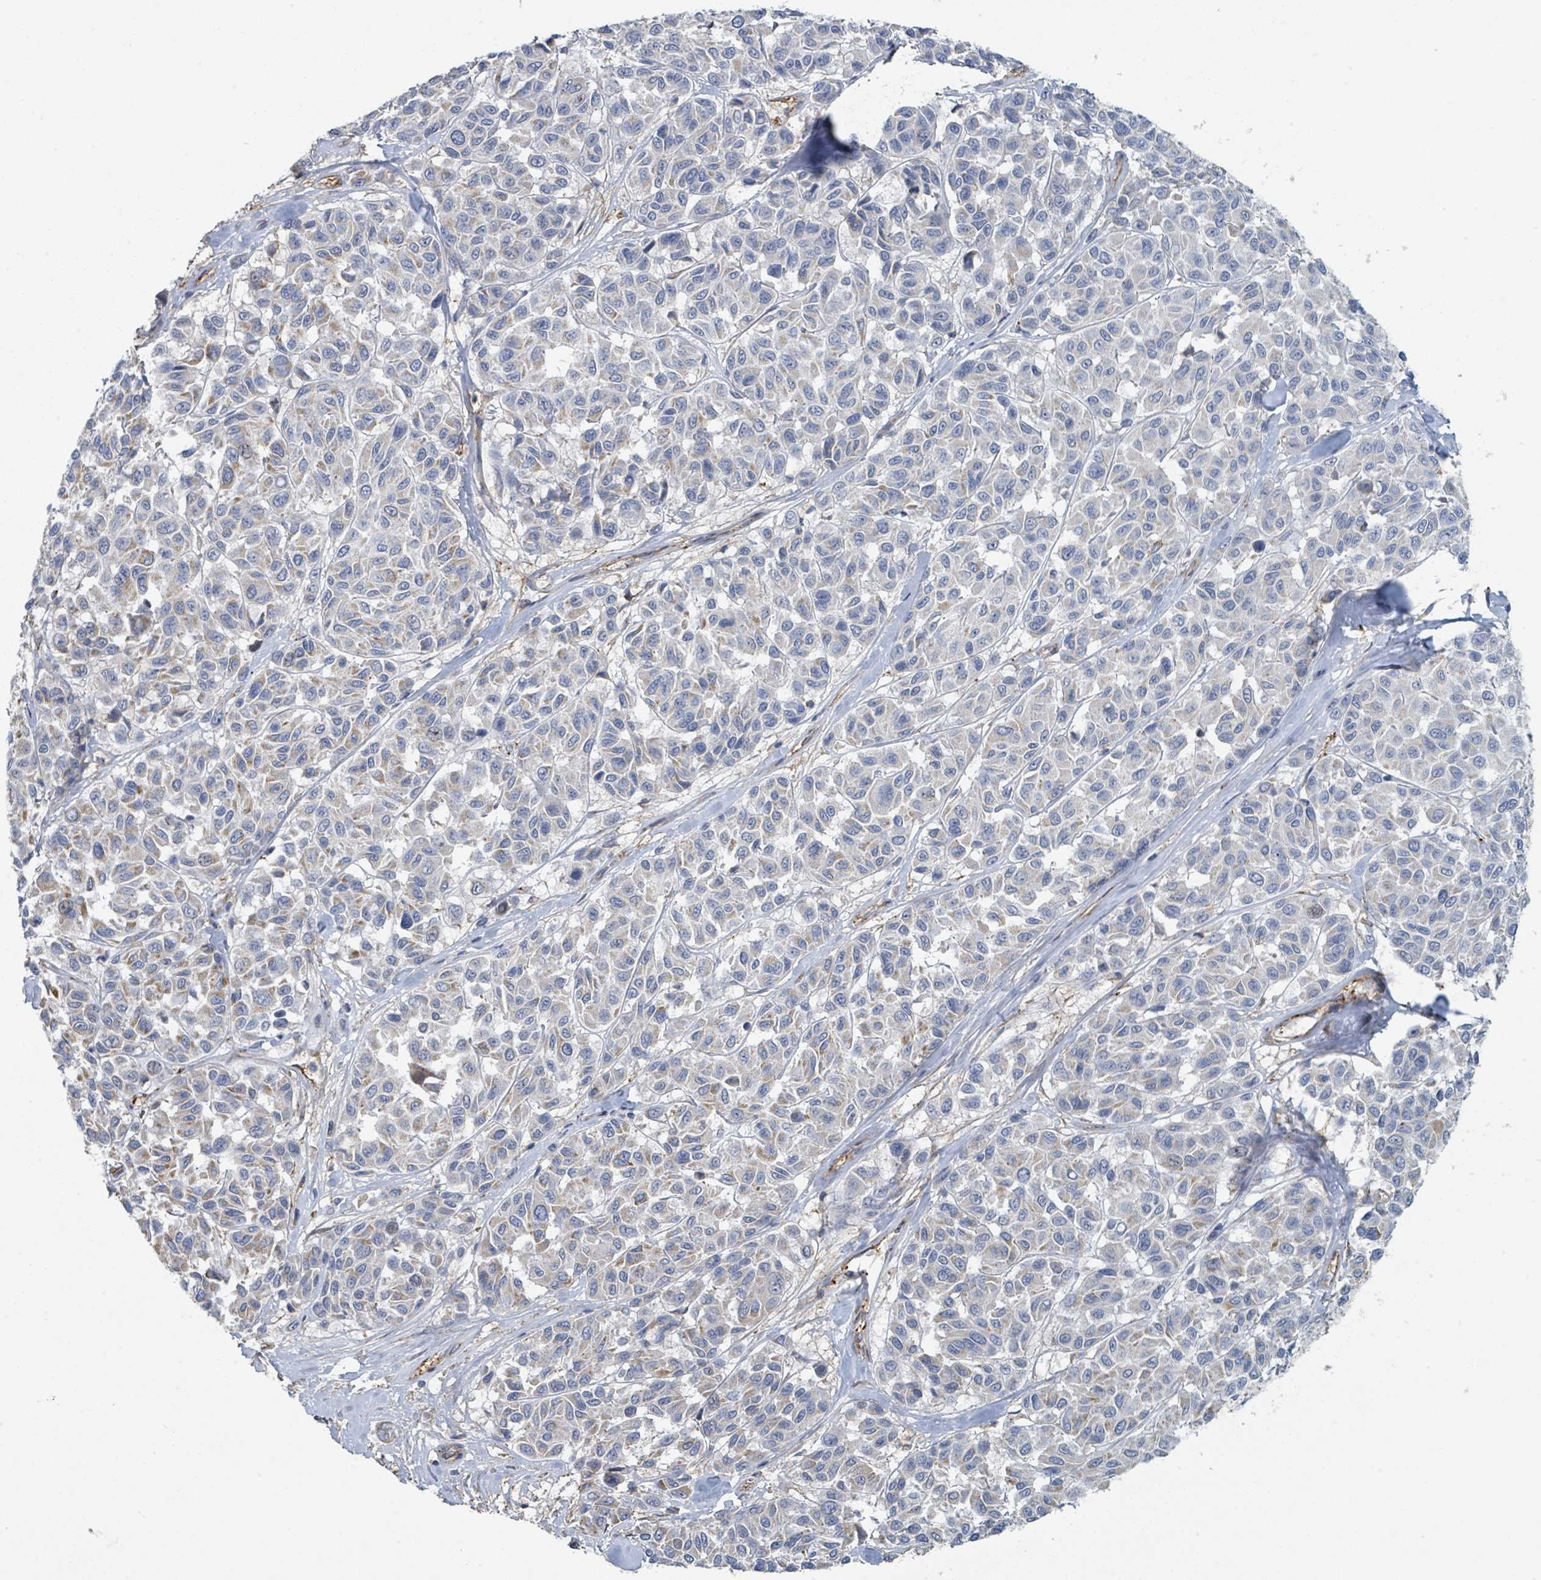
{"staining": {"intensity": "moderate", "quantity": "25%-75%", "location": "cytoplasmic/membranous"}, "tissue": "melanoma", "cell_type": "Tumor cells", "image_type": "cancer", "snomed": [{"axis": "morphology", "description": "Malignant melanoma, NOS"}, {"axis": "topography", "description": "Skin"}], "caption": "This image reveals IHC staining of human melanoma, with medium moderate cytoplasmic/membranous expression in about 25%-75% of tumor cells.", "gene": "LRRC42", "patient": {"sex": "female", "age": 66}}